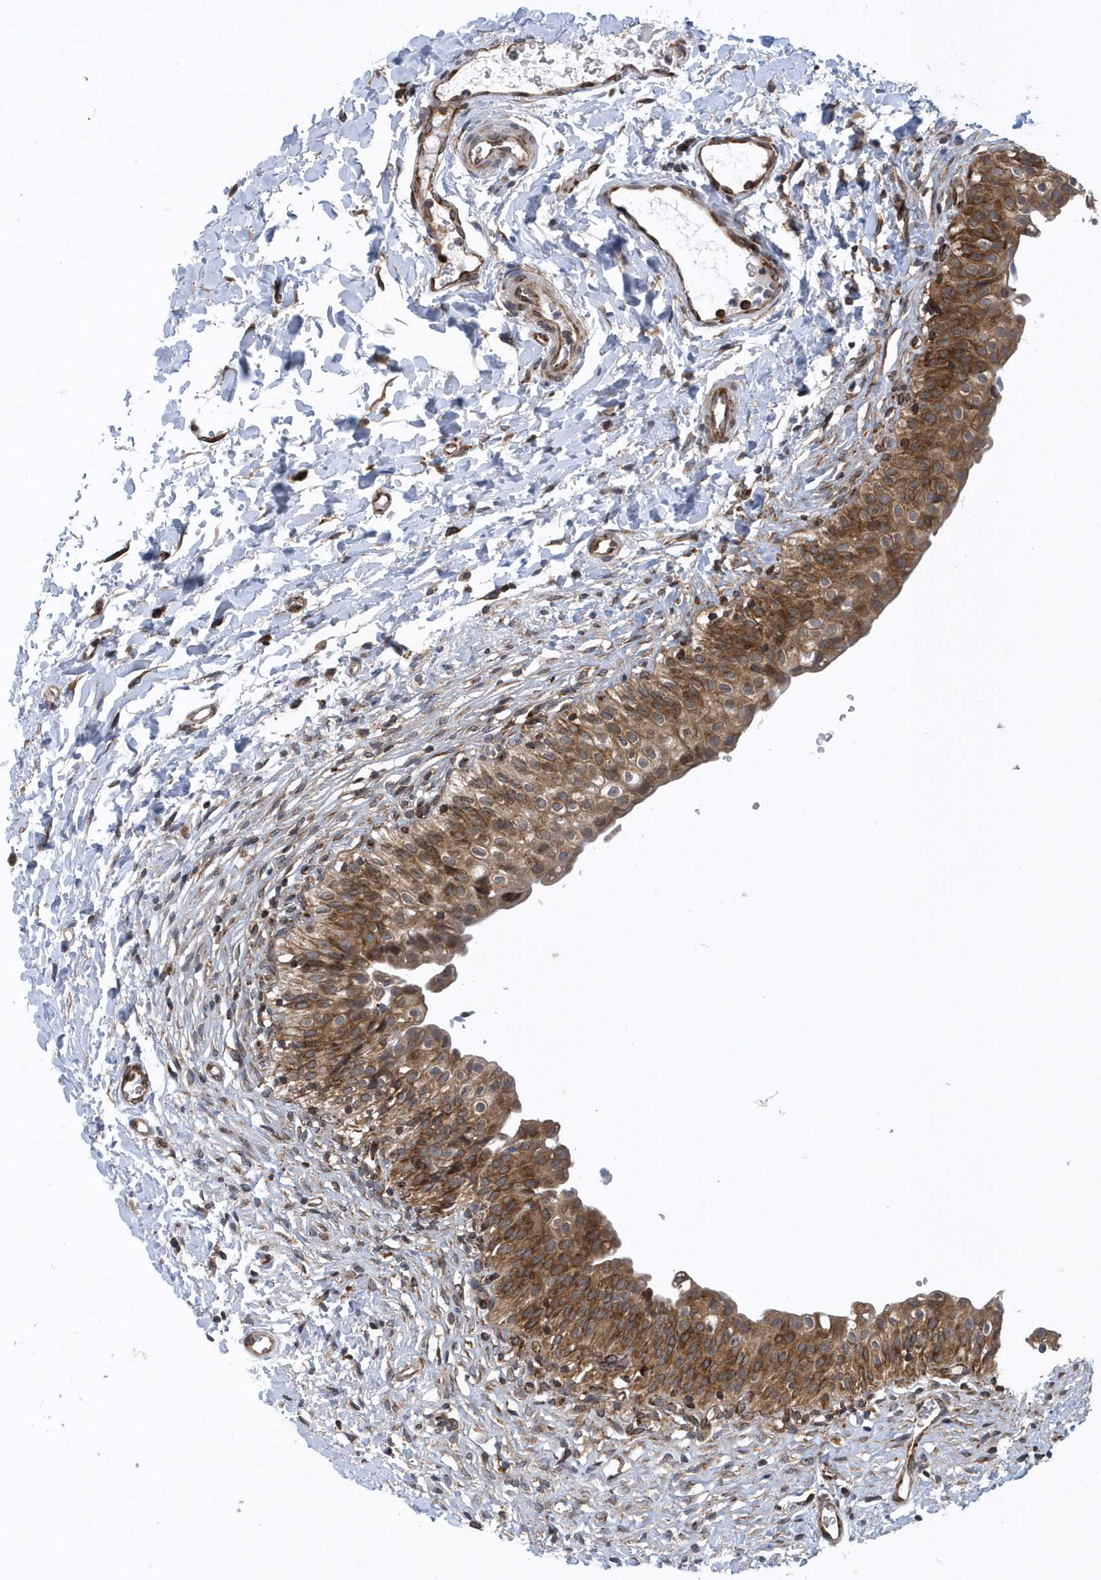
{"staining": {"intensity": "moderate", "quantity": ">75%", "location": "cytoplasmic/membranous,nuclear"}, "tissue": "urinary bladder", "cell_type": "Urothelial cells", "image_type": "normal", "snomed": [{"axis": "morphology", "description": "Normal tissue, NOS"}, {"axis": "topography", "description": "Urinary bladder"}], "caption": "Urothelial cells exhibit moderate cytoplasmic/membranous,nuclear expression in about >75% of cells in unremarkable urinary bladder. The staining is performed using DAB brown chromogen to label protein expression. The nuclei are counter-stained blue using hematoxylin.", "gene": "PHF1", "patient": {"sex": "male", "age": 55}}